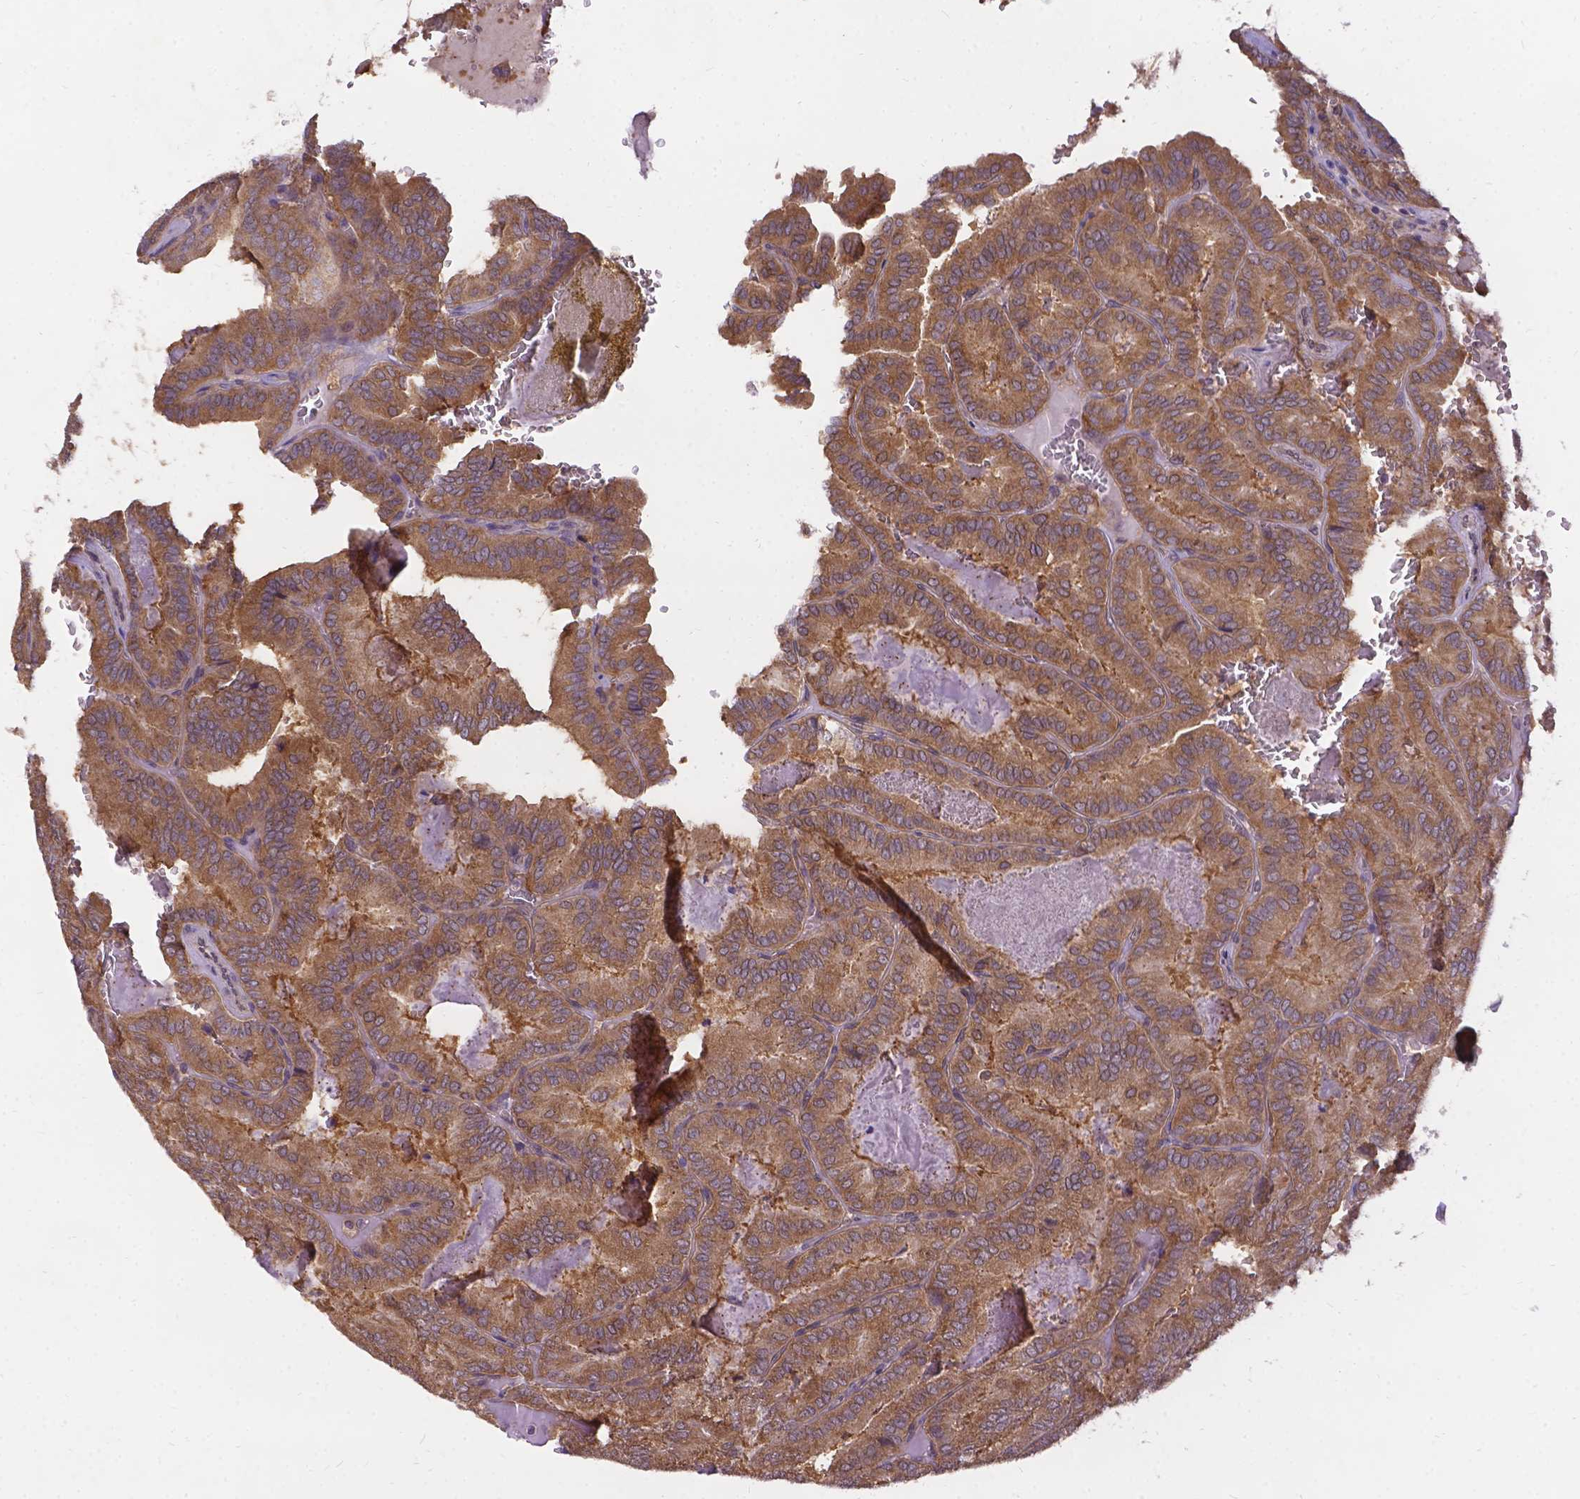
{"staining": {"intensity": "moderate", "quantity": ">75%", "location": "cytoplasmic/membranous"}, "tissue": "thyroid cancer", "cell_type": "Tumor cells", "image_type": "cancer", "snomed": [{"axis": "morphology", "description": "Papillary adenocarcinoma, NOS"}, {"axis": "topography", "description": "Thyroid gland"}], "caption": "Immunohistochemical staining of papillary adenocarcinoma (thyroid) shows medium levels of moderate cytoplasmic/membranous protein positivity in approximately >75% of tumor cells.", "gene": "DENND6A", "patient": {"sex": "female", "age": 75}}